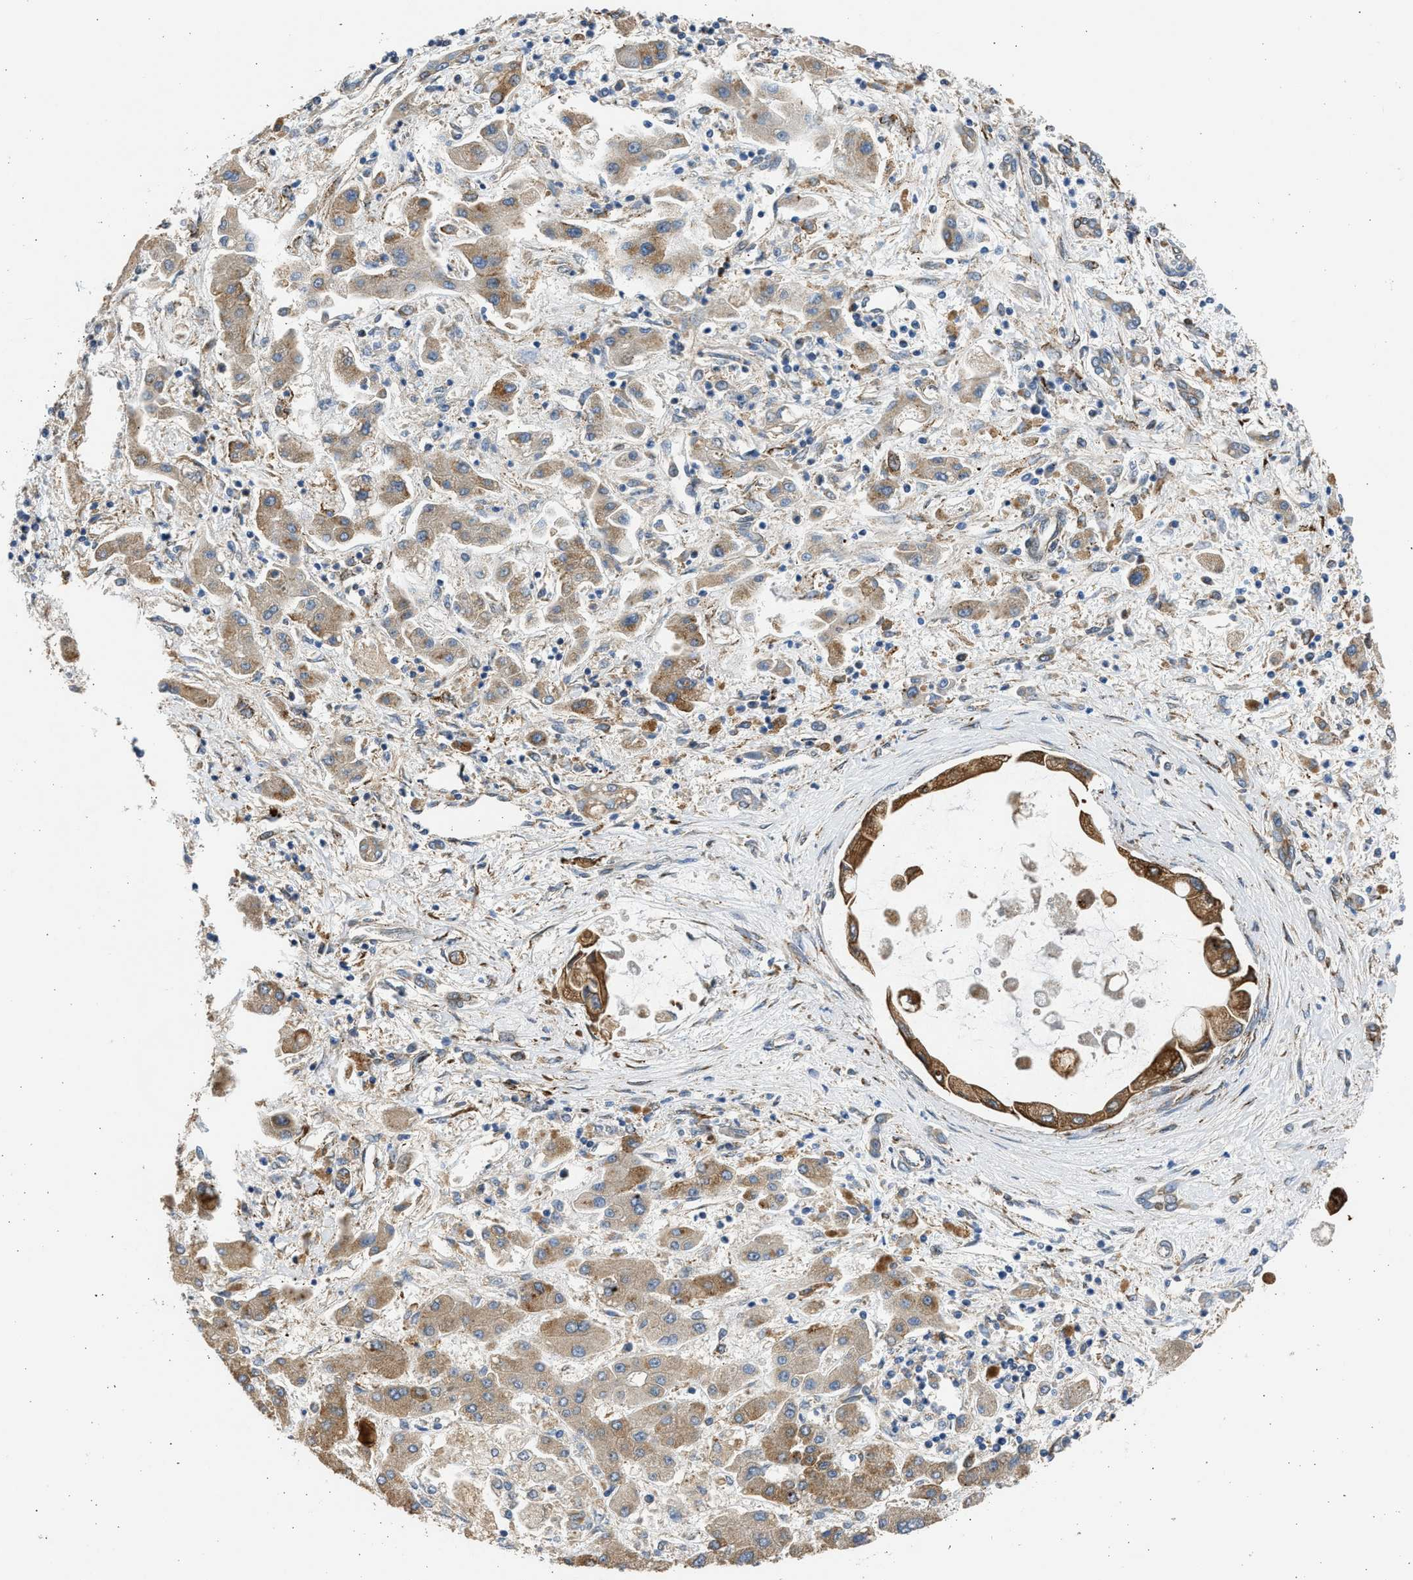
{"staining": {"intensity": "strong", "quantity": ">75%", "location": "cytoplasmic/membranous"}, "tissue": "liver cancer", "cell_type": "Tumor cells", "image_type": "cancer", "snomed": [{"axis": "morphology", "description": "Cholangiocarcinoma"}, {"axis": "topography", "description": "Liver"}], "caption": "IHC staining of liver cancer (cholangiocarcinoma), which shows high levels of strong cytoplasmic/membranous staining in approximately >75% of tumor cells indicating strong cytoplasmic/membranous protein positivity. The staining was performed using DAB (3,3'-diaminobenzidine) (brown) for protein detection and nuclei were counterstained in hematoxylin (blue).", "gene": "PLD2", "patient": {"sex": "male", "age": 50}}